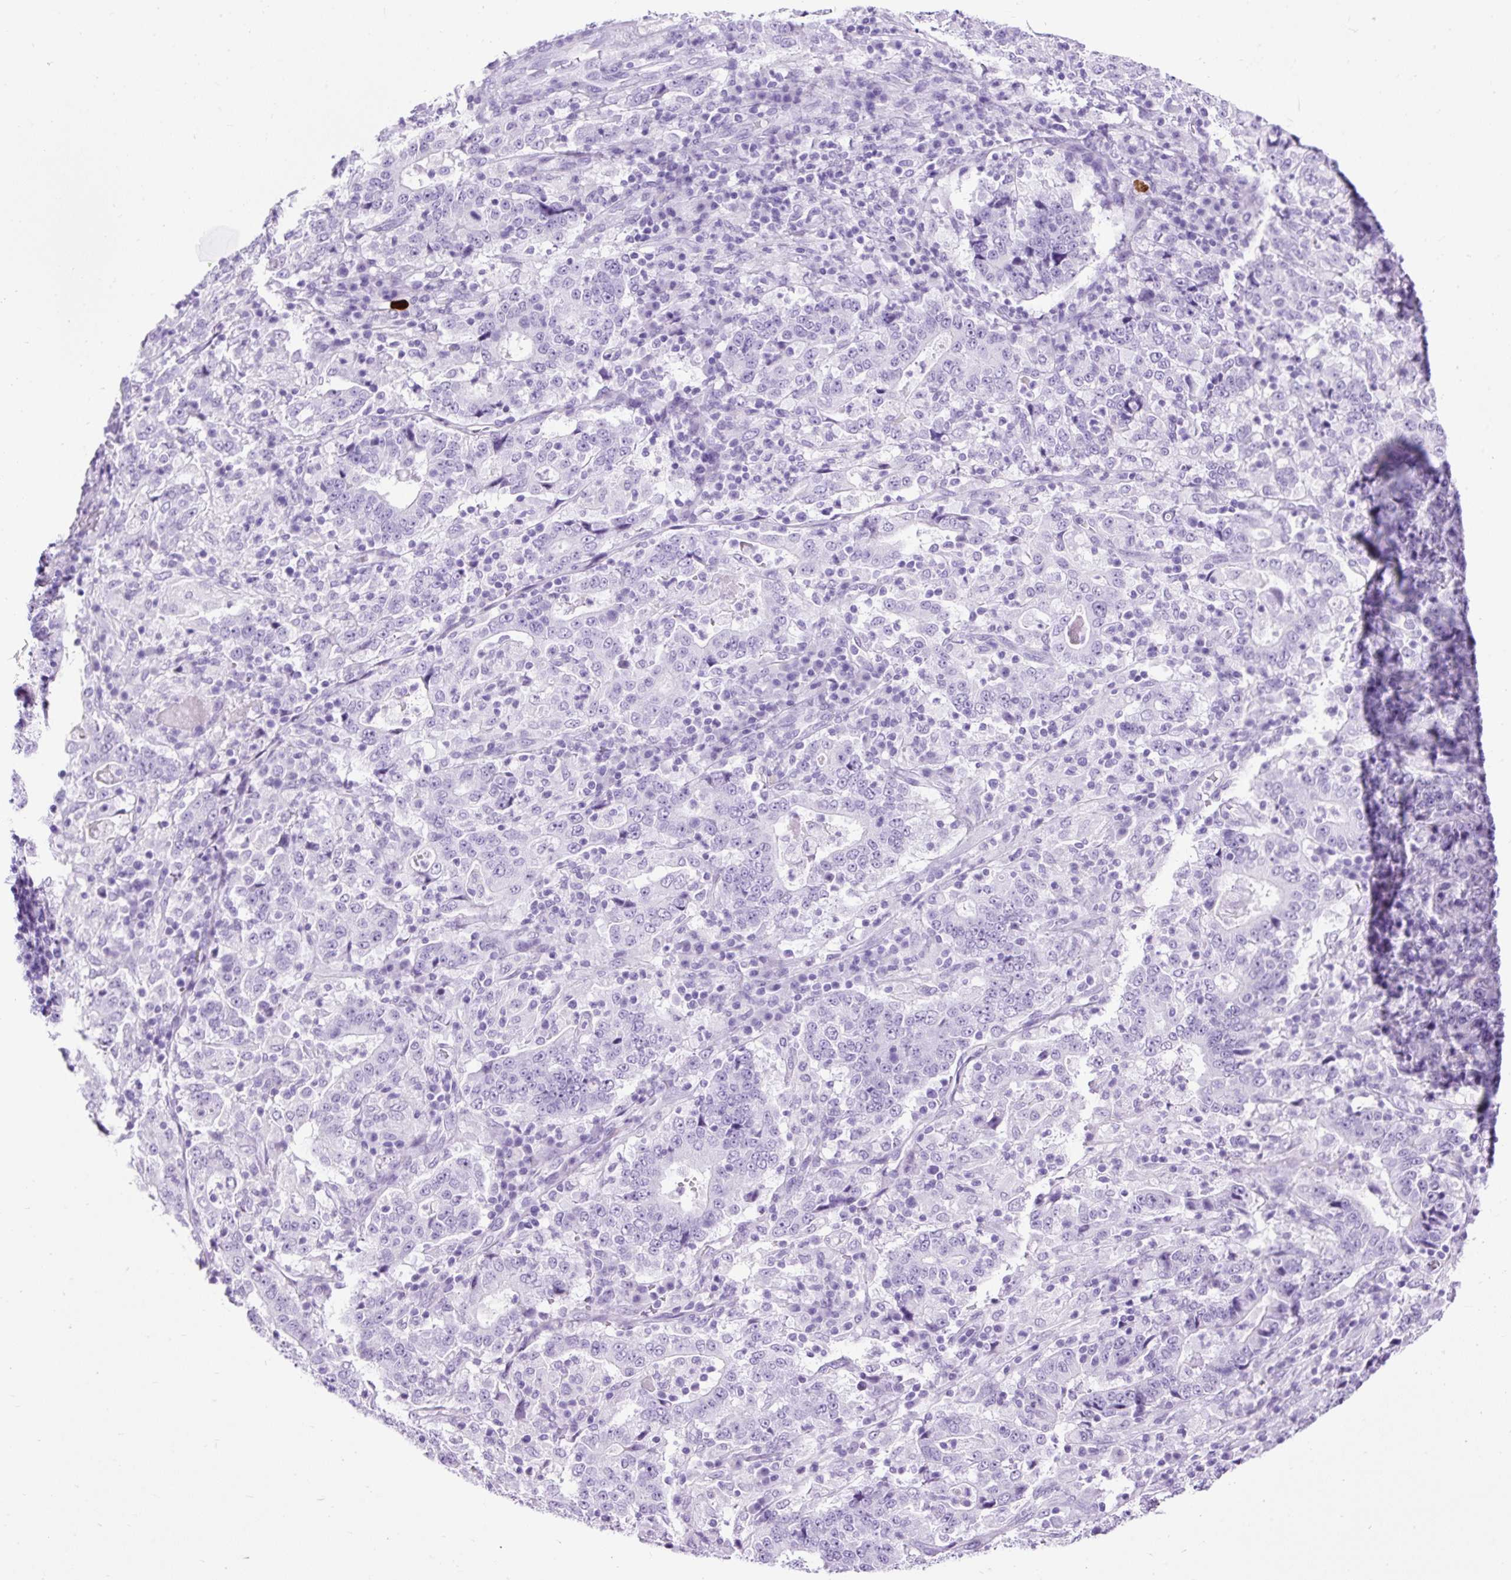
{"staining": {"intensity": "negative", "quantity": "none", "location": "none"}, "tissue": "stomach cancer", "cell_type": "Tumor cells", "image_type": "cancer", "snomed": [{"axis": "morphology", "description": "Normal tissue, NOS"}, {"axis": "morphology", "description": "Adenocarcinoma, NOS"}, {"axis": "topography", "description": "Stomach, upper"}, {"axis": "topography", "description": "Stomach"}], "caption": "Immunohistochemistry of human adenocarcinoma (stomach) reveals no positivity in tumor cells.", "gene": "PDIA2", "patient": {"sex": "male", "age": 59}}